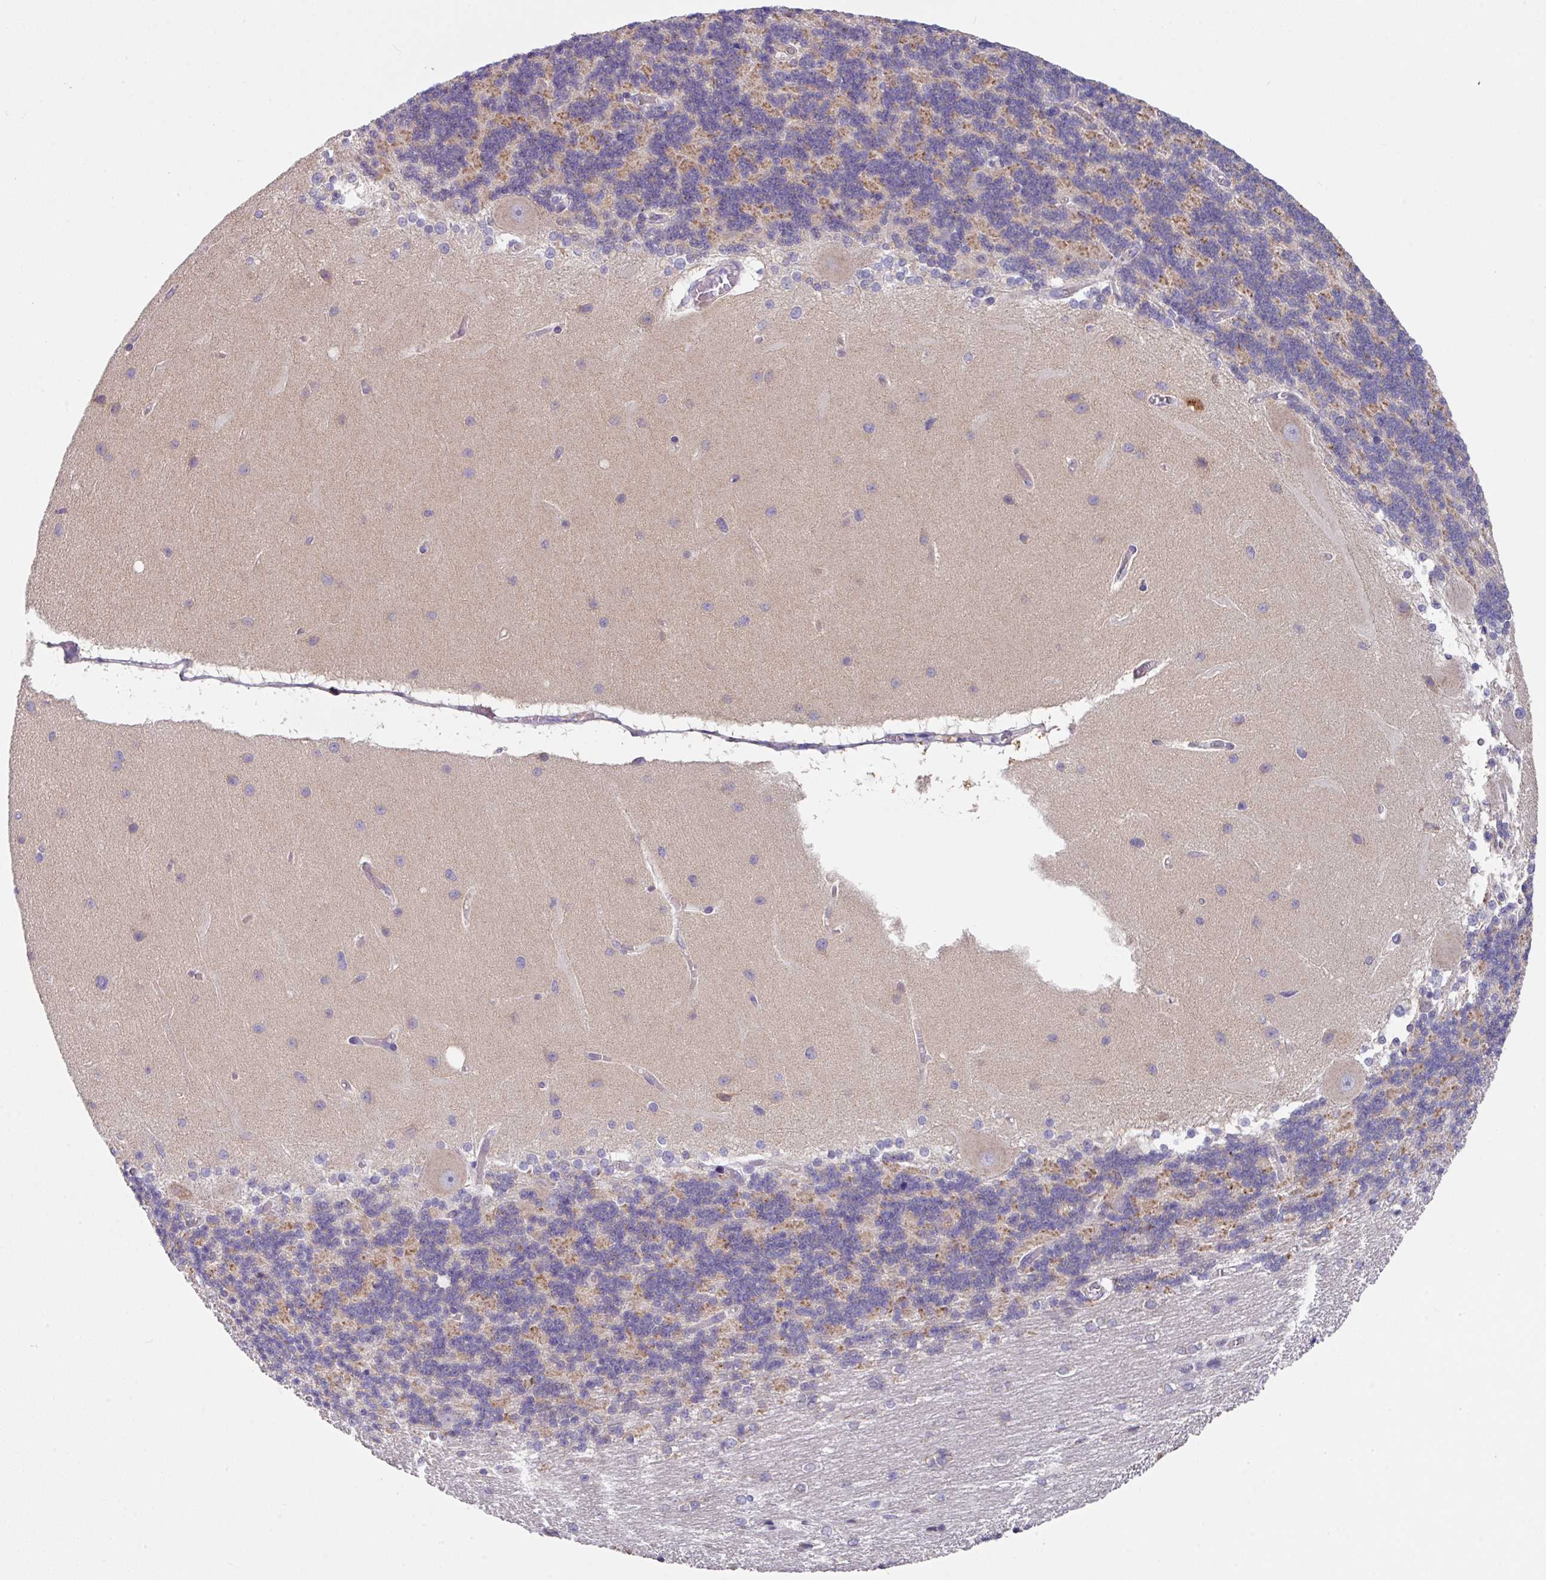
{"staining": {"intensity": "moderate", "quantity": "<25%", "location": "cytoplasmic/membranous"}, "tissue": "cerebellum", "cell_type": "Cells in granular layer", "image_type": "normal", "snomed": [{"axis": "morphology", "description": "Normal tissue, NOS"}, {"axis": "topography", "description": "Cerebellum"}], "caption": "Benign cerebellum reveals moderate cytoplasmic/membranous positivity in approximately <25% of cells in granular layer.", "gene": "EIF4B", "patient": {"sex": "female", "age": 54}}